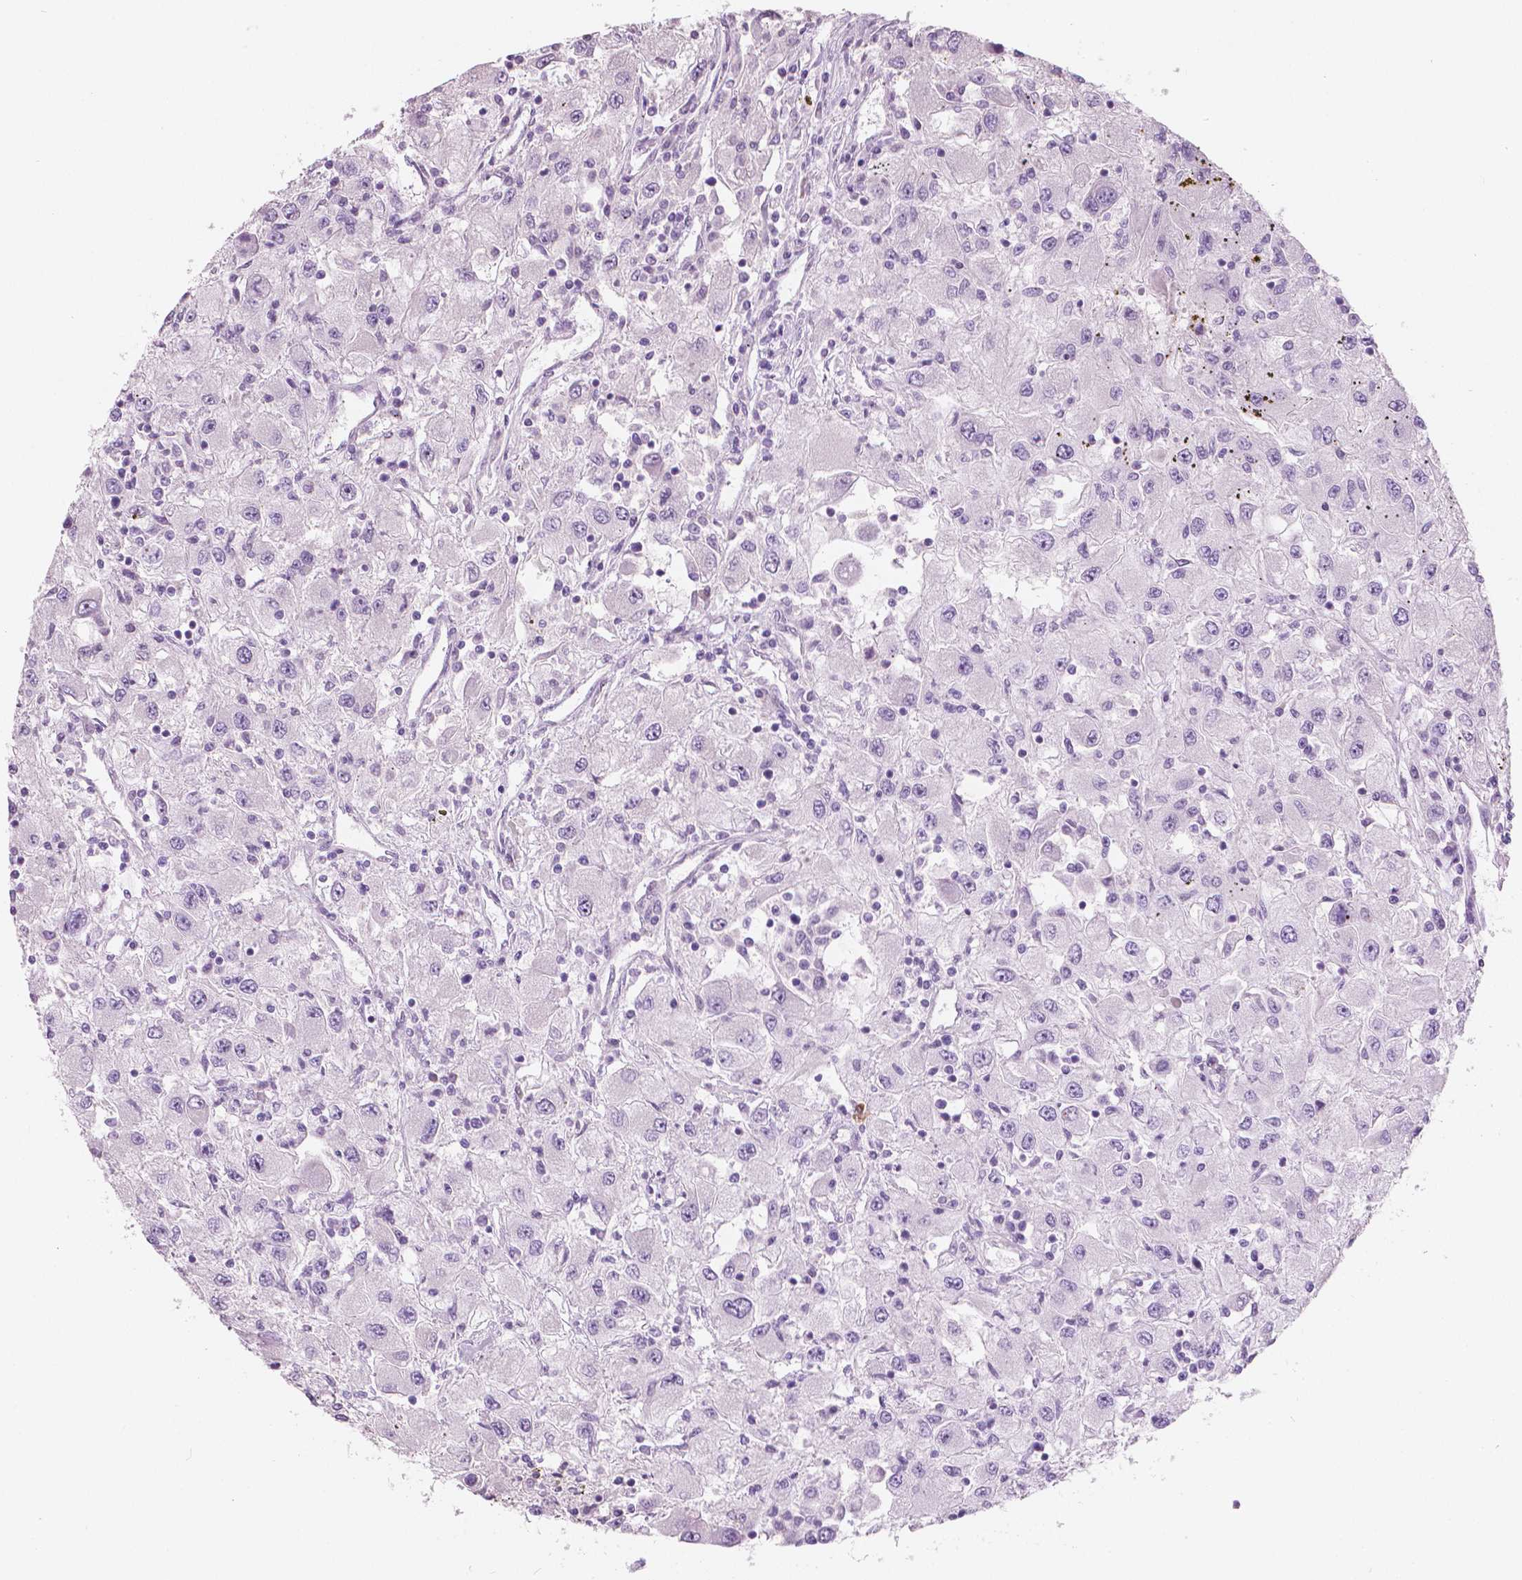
{"staining": {"intensity": "negative", "quantity": "none", "location": "none"}, "tissue": "renal cancer", "cell_type": "Tumor cells", "image_type": "cancer", "snomed": [{"axis": "morphology", "description": "Adenocarcinoma, NOS"}, {"axis": "topography", "description": "Kidney"}], "caption": "This is an IHC photomicrograph of human renal cancer (adenocarcinoma). There is no staining in tumor cells.", "gene": "CXCR2", "patient": {"sex": "female", "age": 67}}